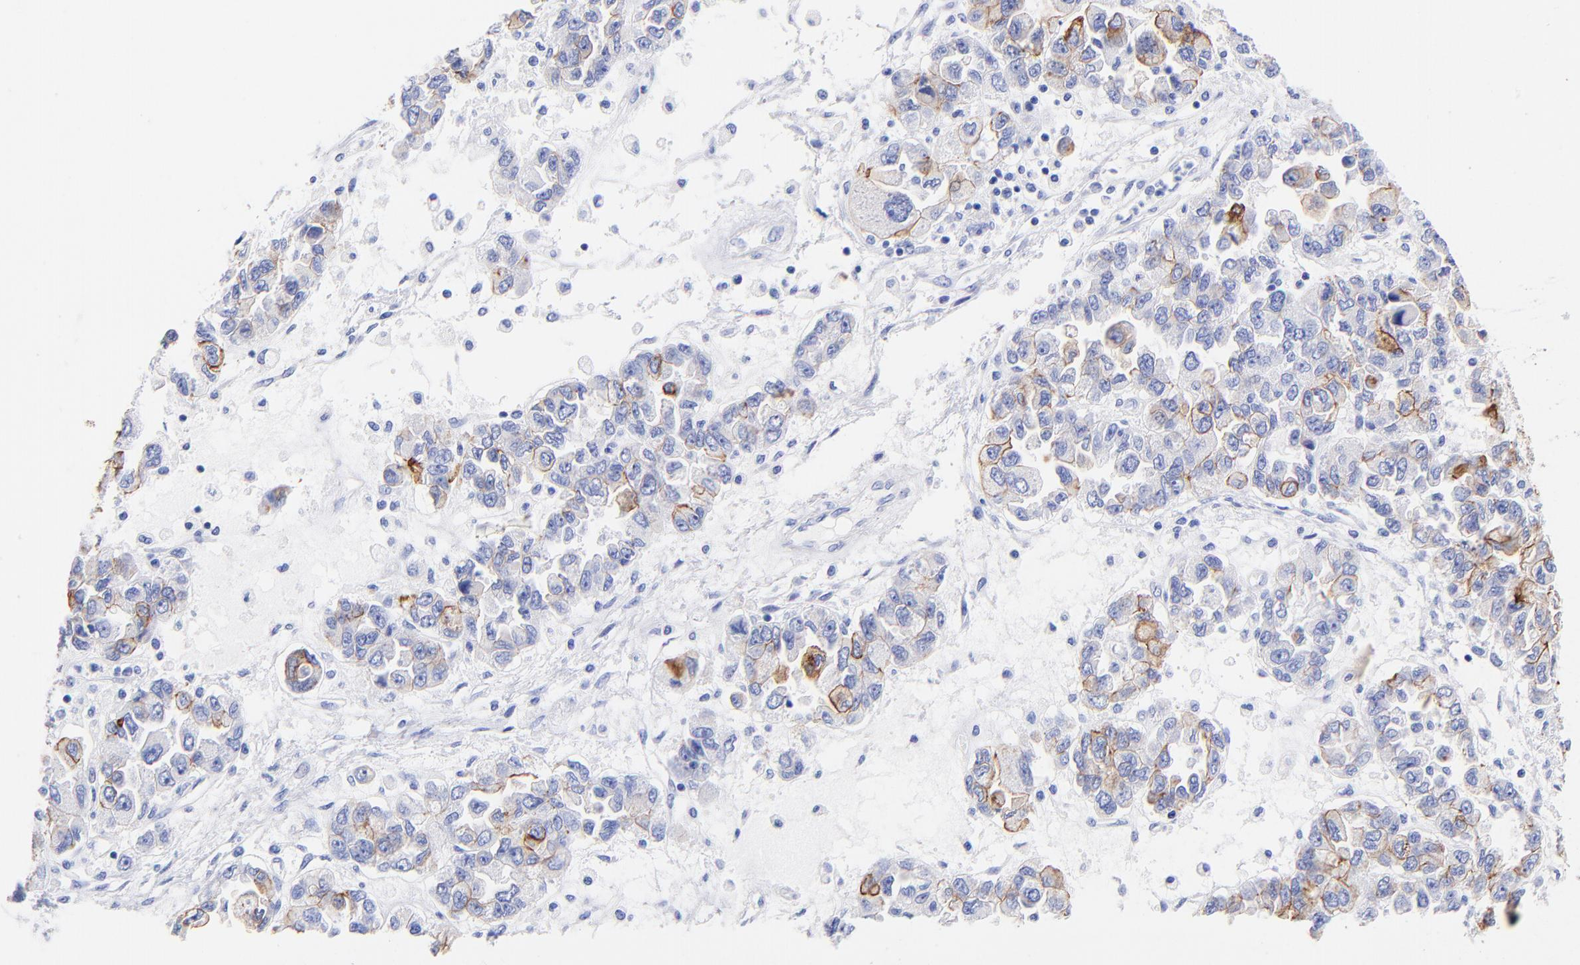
{"staining": {"intensity": "moderate", "quantity": "25%-75%", "location": "cytoplasmic/membranous"}, "tissue": "ovarian cancer", "cell_type": "Tumor cells", "image_type": "cancer", "snomed": [{"axis": "morphology", "description": "Cystadenocarcinoma, serous, NOS"}, {"axis": "topography", "description": "Ovary"}], "caption": "Immunohistochemical staining of ovarian cancer displays medium levels of moderate cytoplasmic/membranous staining in approximately 25%-75% of tumor cells.", "gene": "KRT19", "patient": {"sex": "female", "age": 84}}